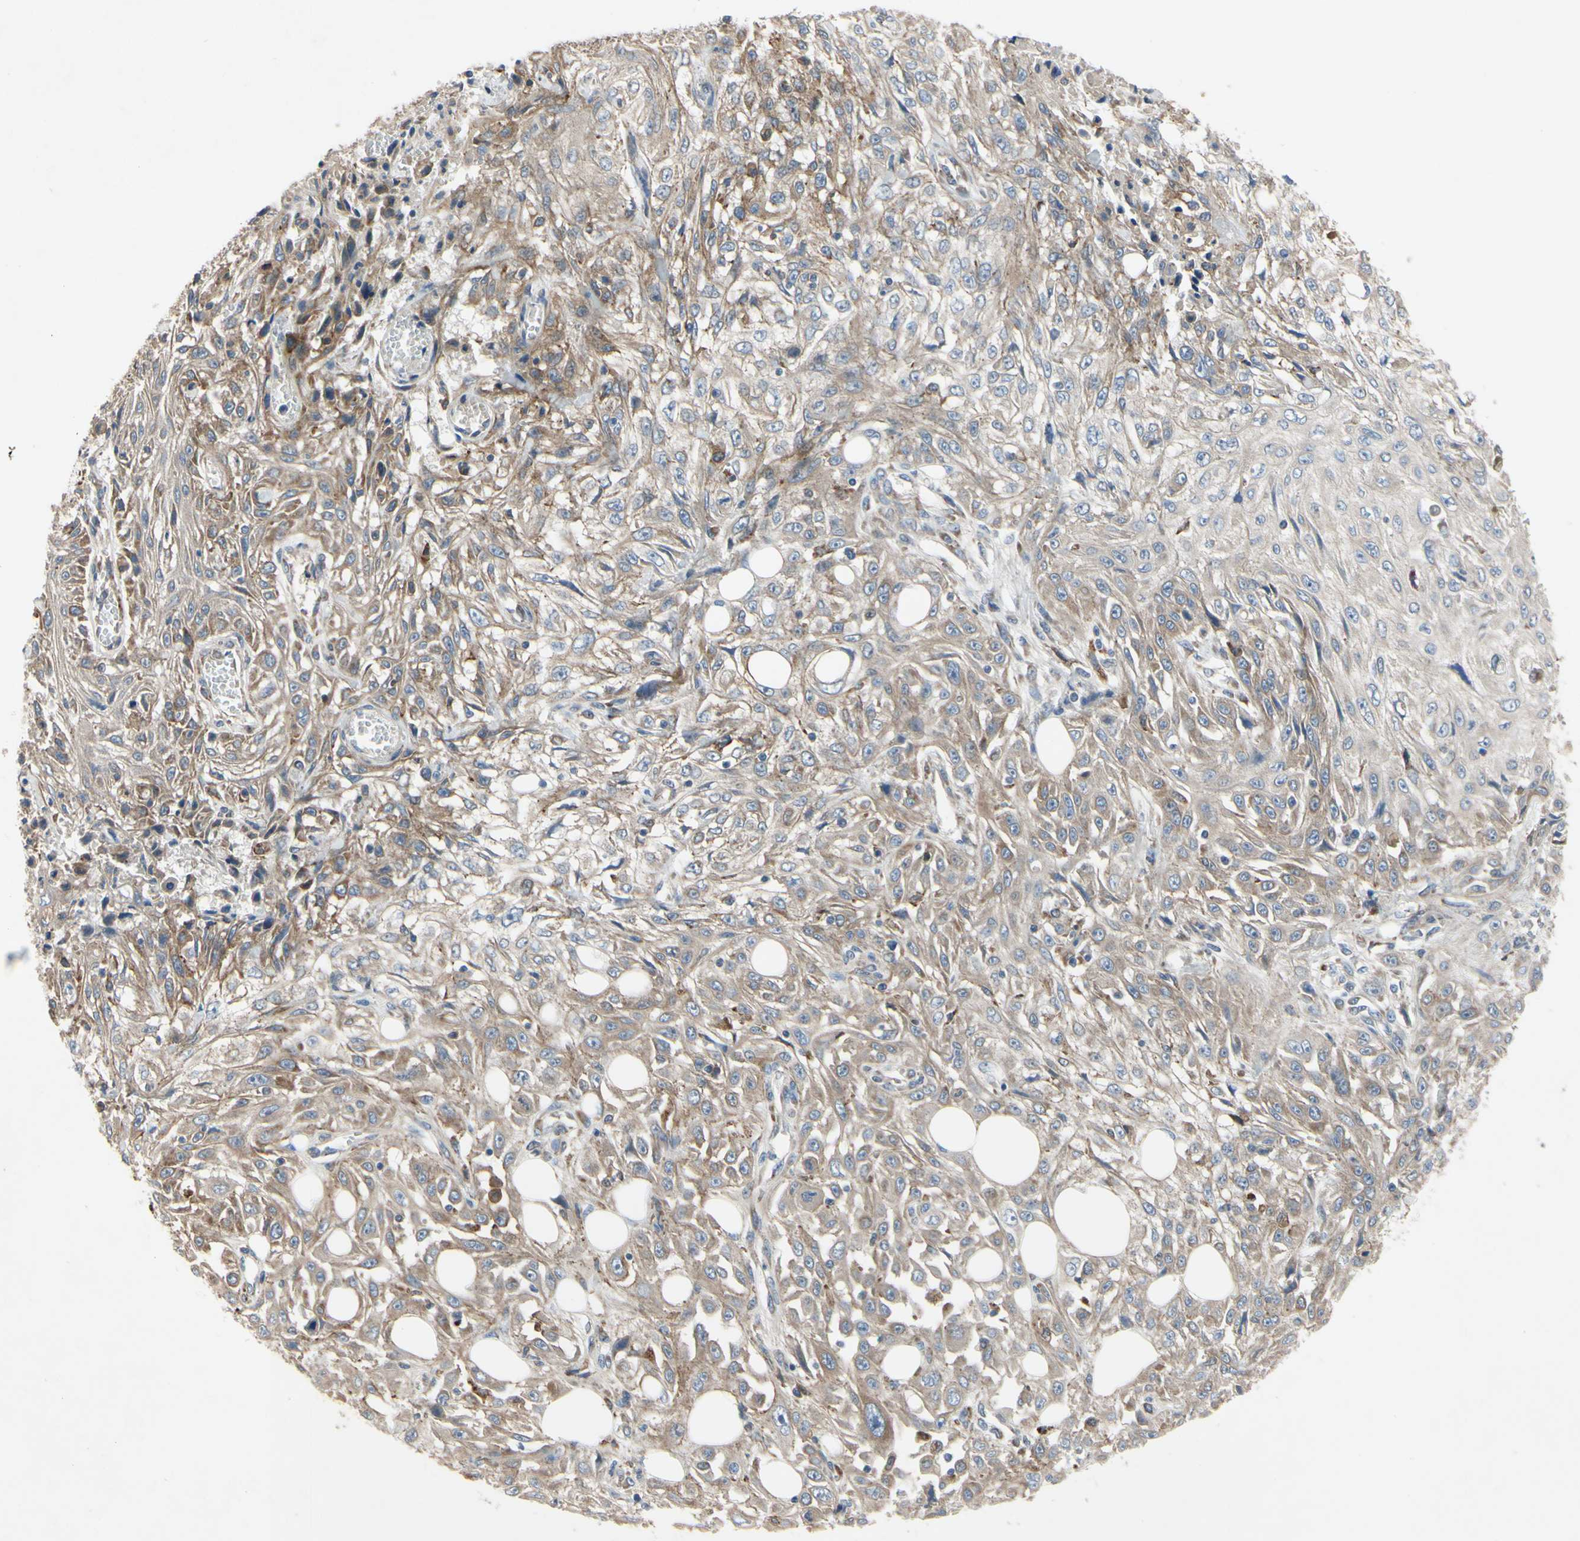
{"staining": {"intensity": "moderate", "quantity": "25%-75%", "location": "cytoplasmic/membranous"}, "tissue": "skin cancer", "cell_type": "Tumor cells", "image_type": "cancer", "snomed": [{"axis": "morphology", "description": "Squamous cell carcinoma, NOS"}, {"axis": "morphology", "description": "Squamous cell carcinoma, metastatic, NOS"}, {"axis": "topography", "description": "Skin"}, {"axis": "topography", "description": "Lymph node"}], "caption": "Tumor cells reveal medium levels of moderate cytoplasmic/membranous positivity in approximately 25%-75% of cells in skin squamous cell carcinoma.", "gene": "XIAP", "patient": {"sex": "male", "age": 75}}